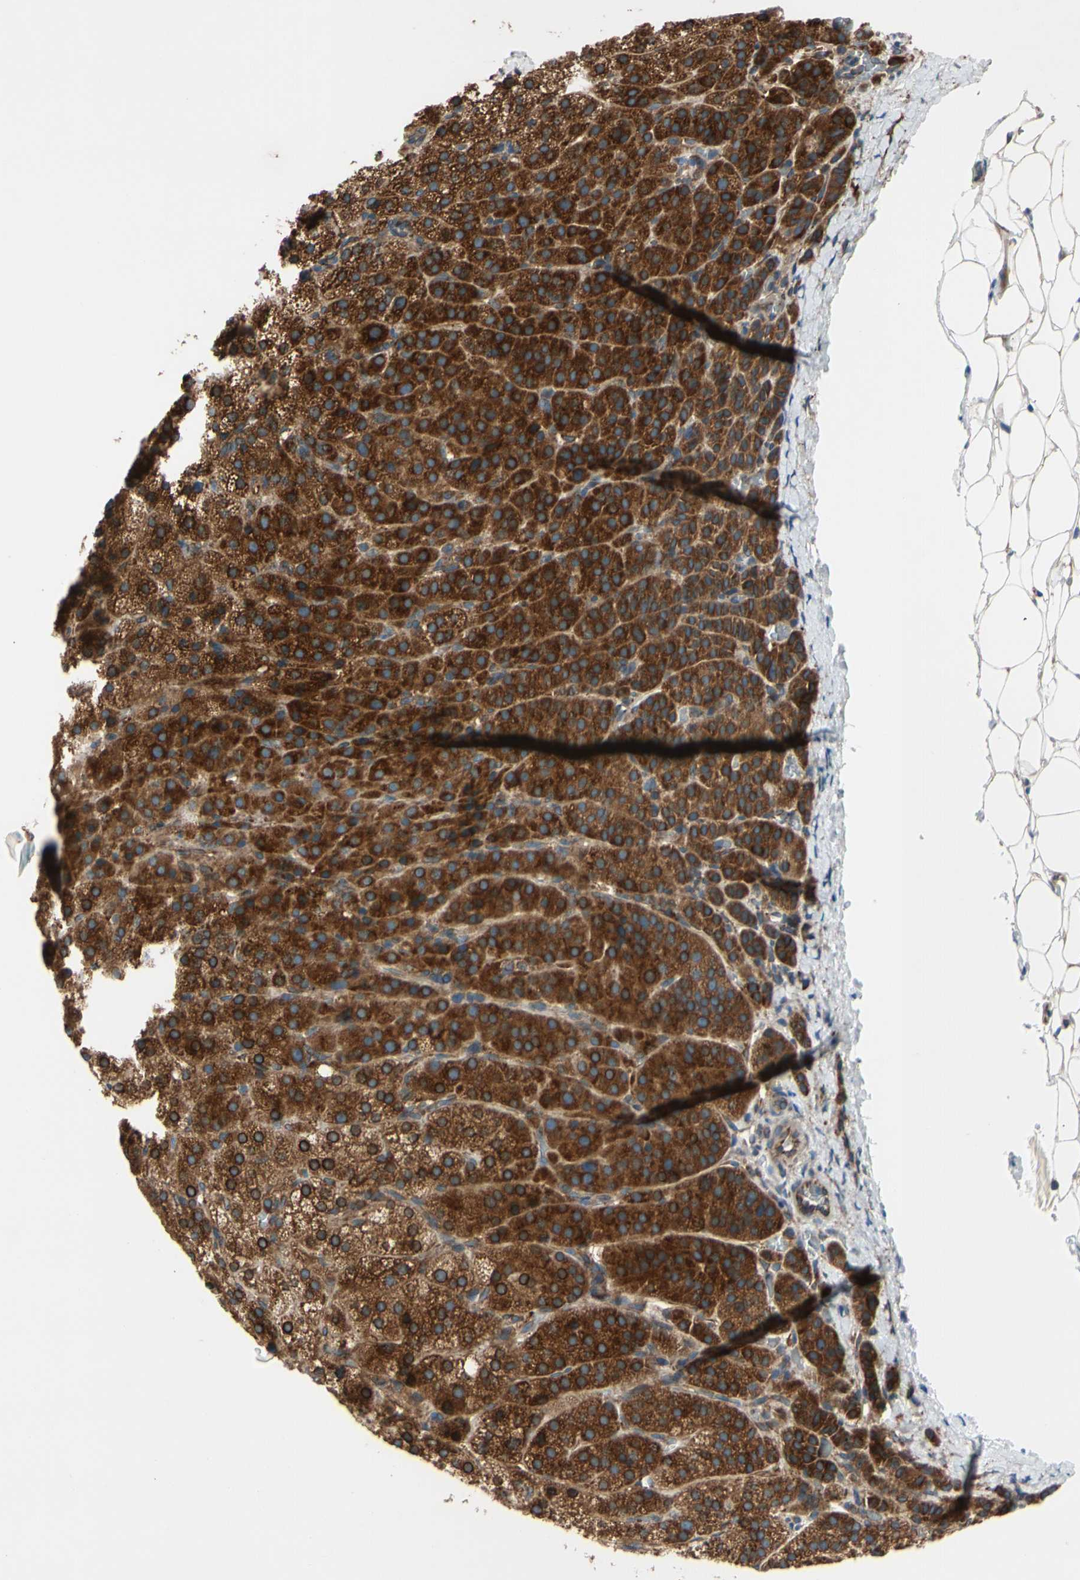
{"staining": {"intensity": "strong", "quantity": ">75%", "location": "cytoplasmic/membranous"}, "tissue": "adrenal gland", "cell_type": "Glandular cells", "image_type": "normal", "snomed": [{"axis": "morphology", "description": "Normal tissue, NOS"}, {"axis": "topography", "description": "Adrenal gland"}], "caption": "A histopathology image of human adrenal gland stained for a protein displays strong cytoplasmic/membranous brown staining in glandular cells. (DAB IHC, brown staining for protein, blue staining for nuclei).", "gene": "CLCC1", "patient": {"sex": "female", "age": 57}}